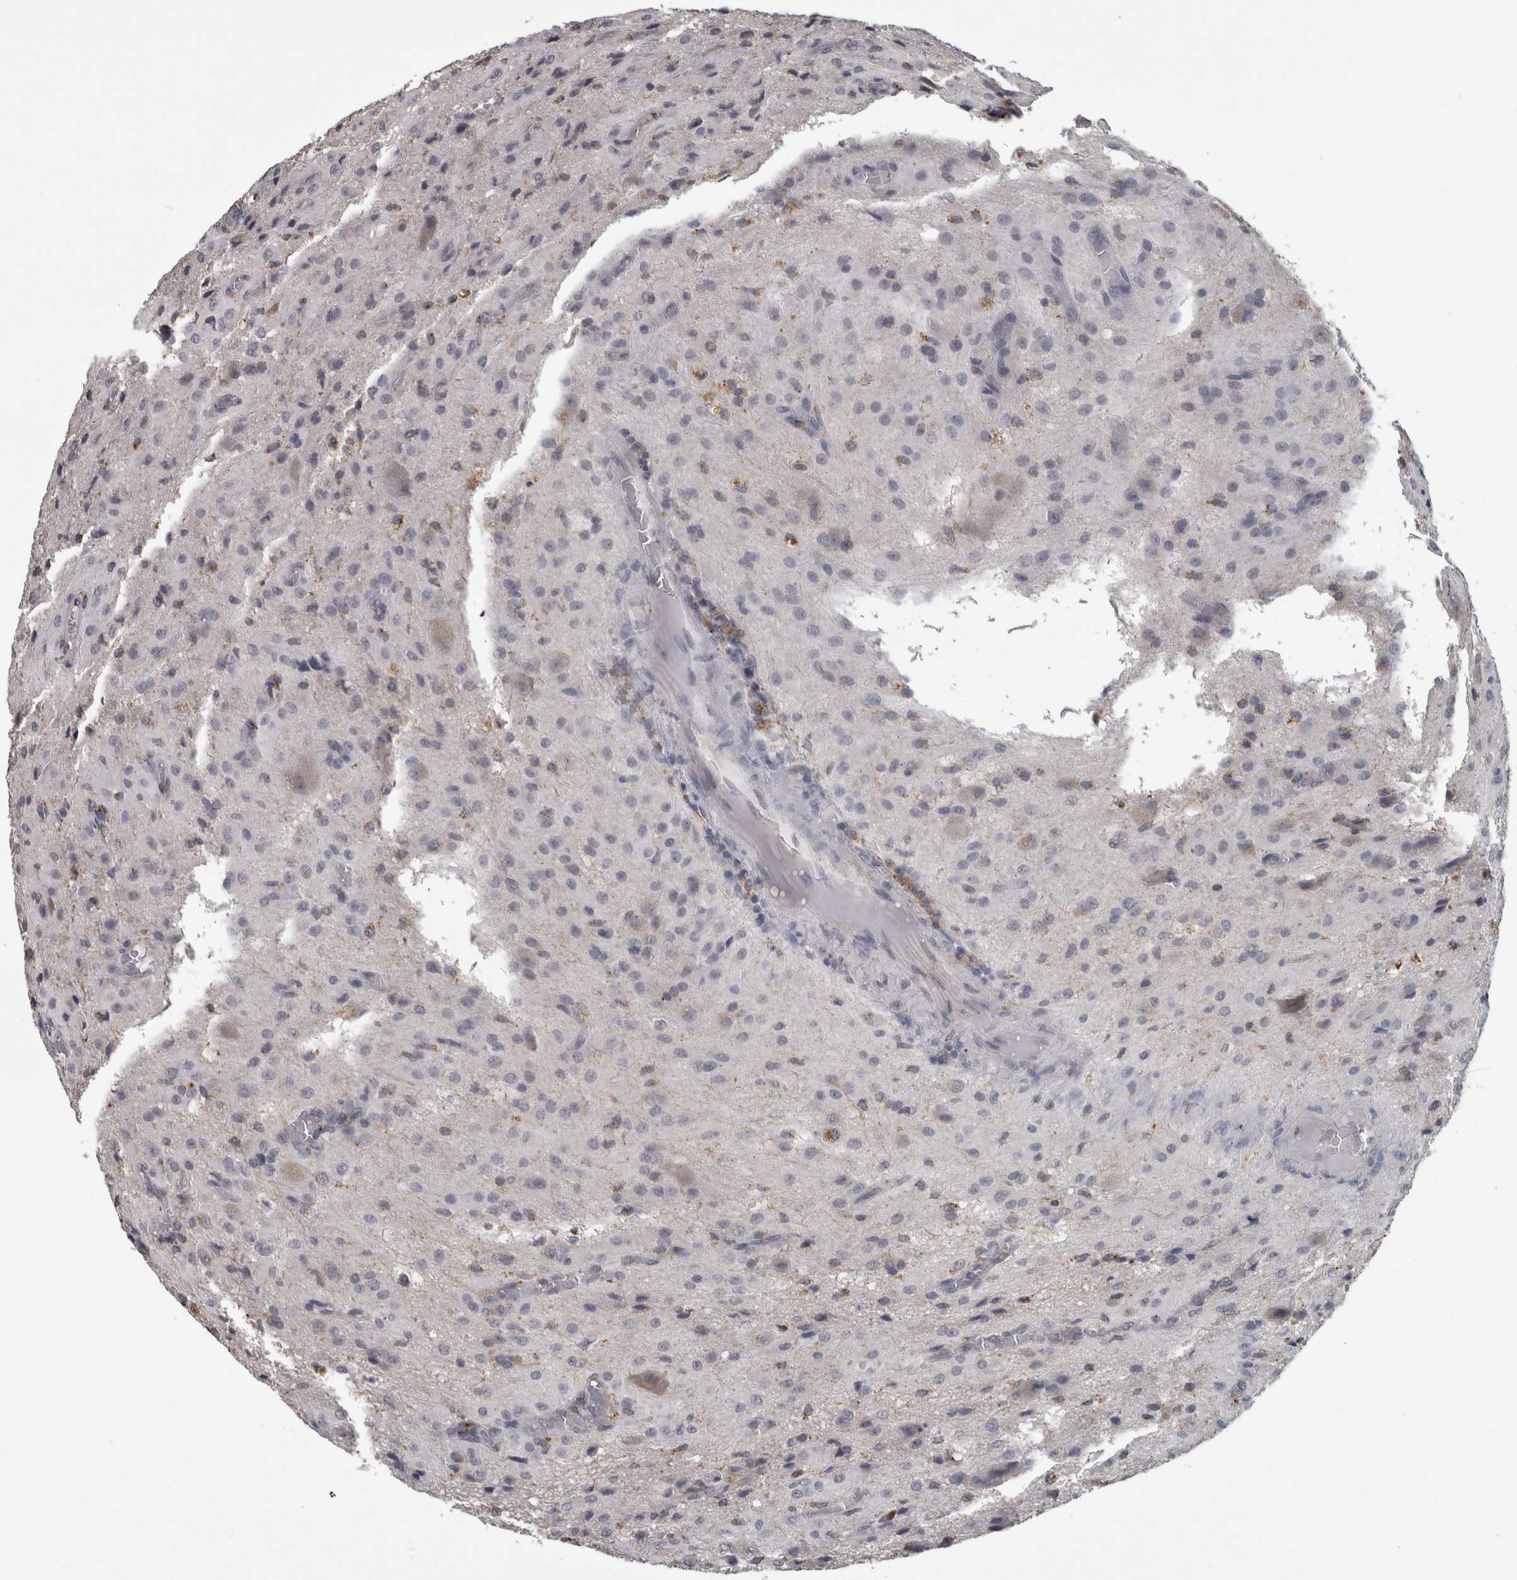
{"staining": {"intensity": "negative", "quantity": "none", "location": "none"}, "tissue": "glioma", "cell_type": "Tumor cells", "image_type": "cancer", "snomed": [{"axis": "morphology", "description": "Glioma, malignant, High grade"}, {"axis": "topography", "description": "Brain"}], "caption": "The micrograph displays no significant positivity in tumor cells of glioma.", "gene": "NAAA", "patient": {"sex": "female", "age": 59}}